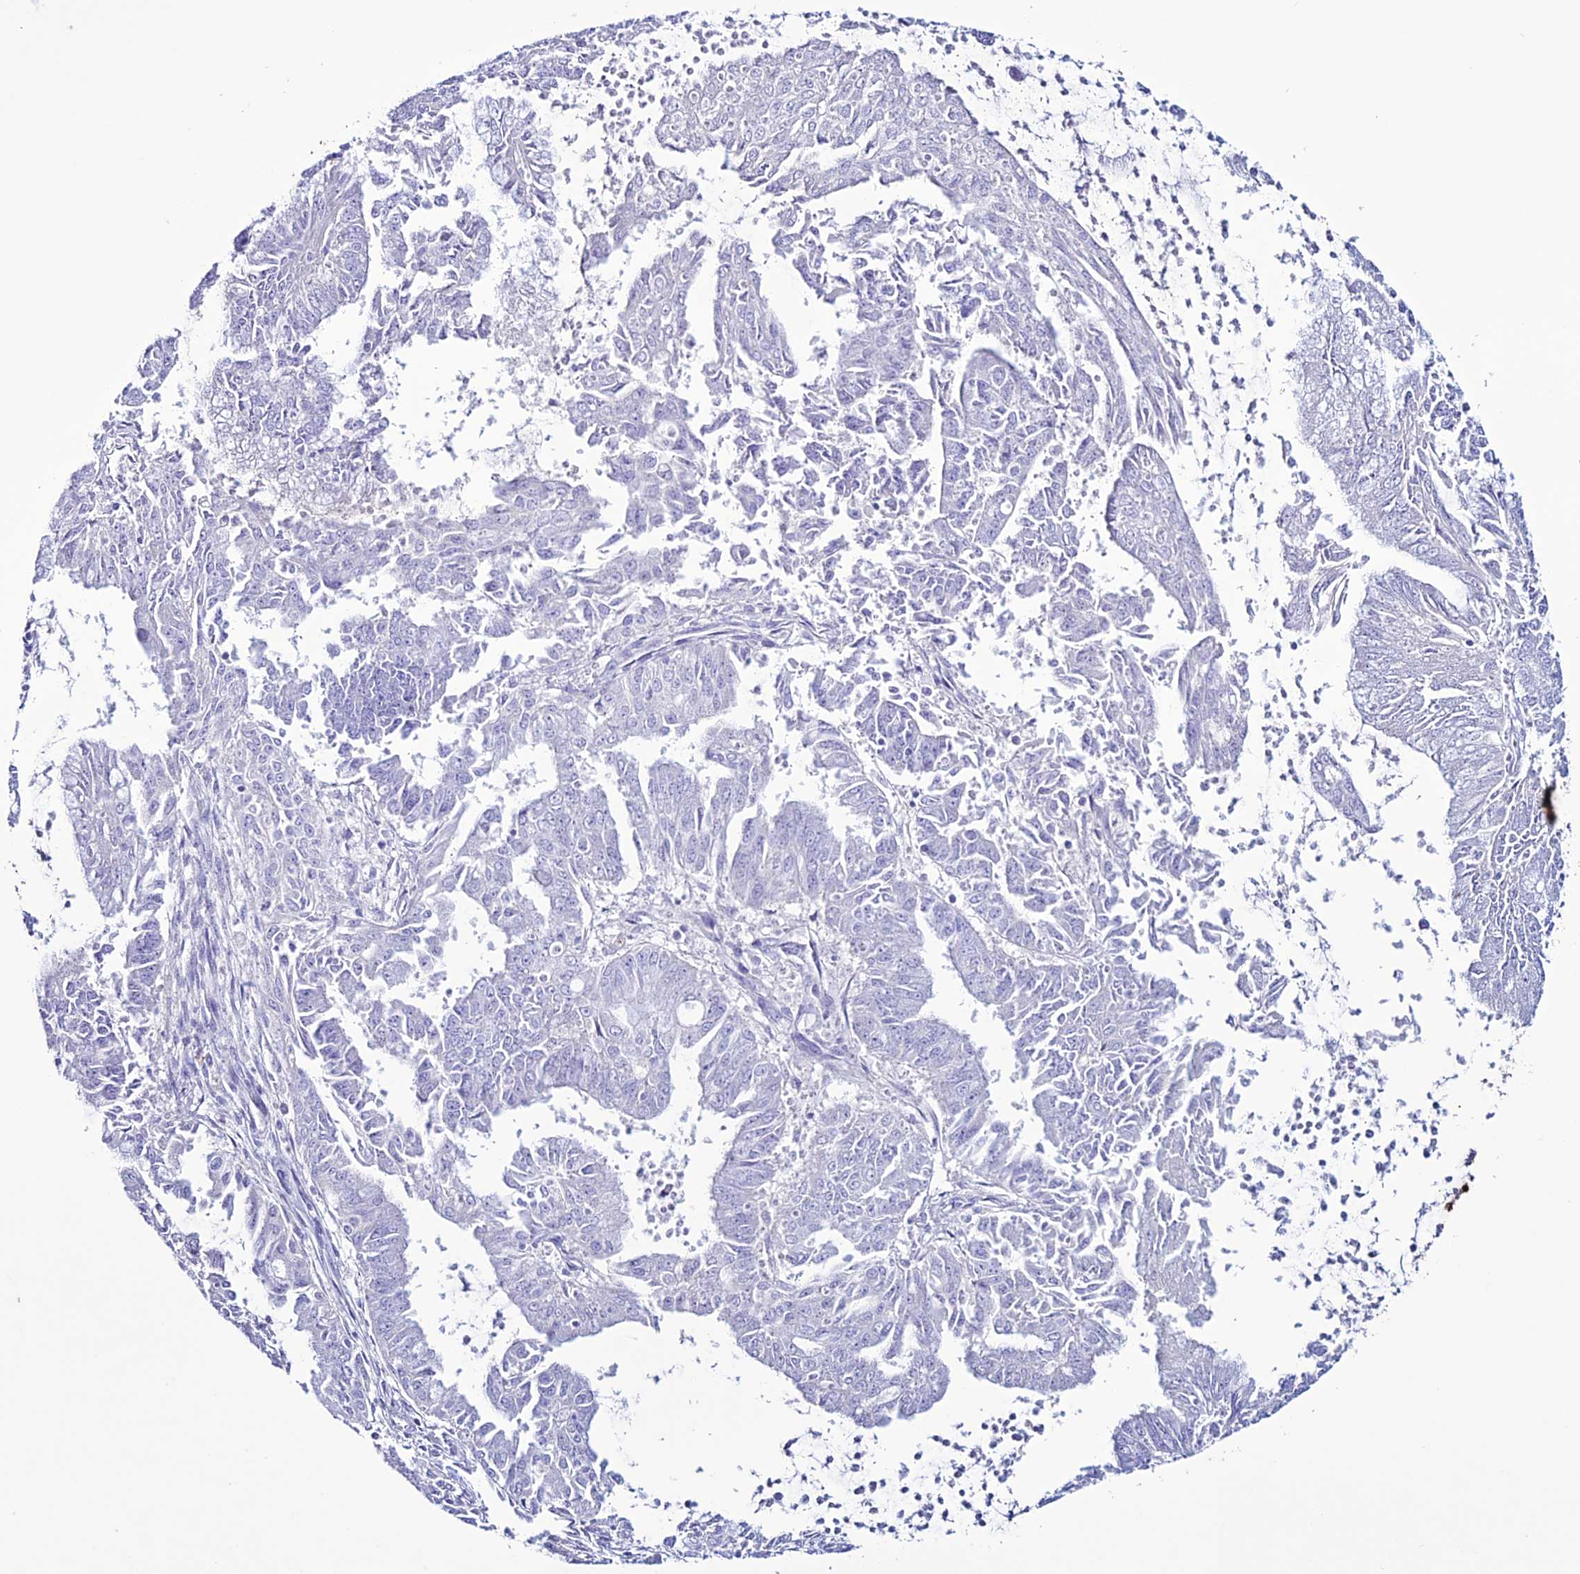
{"staining": {"intensity": "negative", "quantity": "none", "location": "none"}, "tissue": "endometrial cancer", "cell_type": "Tumor cells", "image_type": "cancer", "snomed": [{"axis": "morphology", "description": "Adenocarcinoma, NOS"}, {"axis": "topography", "description": "Endometrium"}], "caption": "DAB immunohistochemical staining of human endometrial cancer exhibits no significant staining in tumor cells.", "gene": "CLEC2L", "patient": {"sex": "female", "age": 73}}